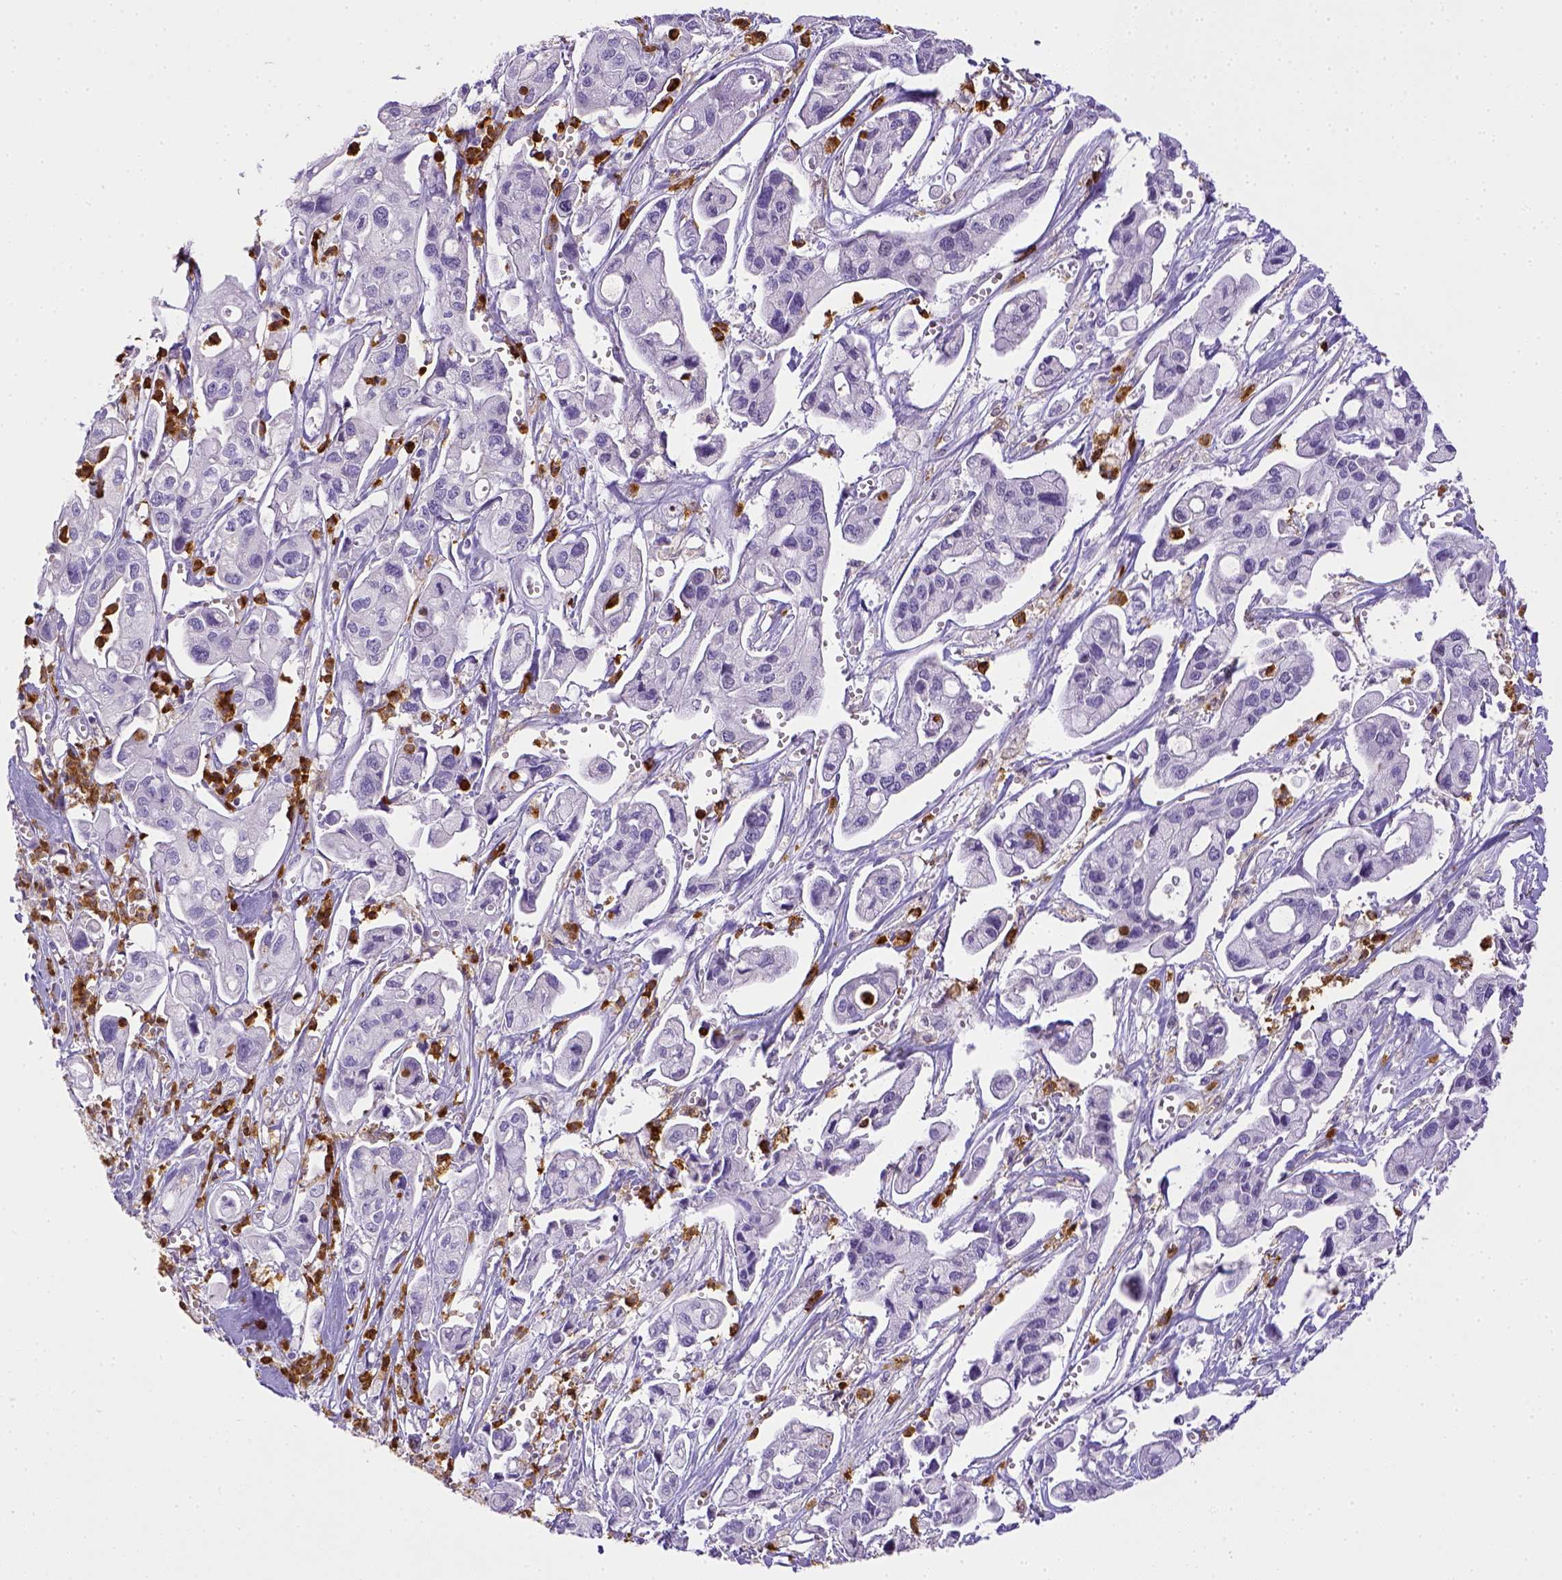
{"staining": {"intensity": "negative", "quantity": "none", "location": "none"}, "tissue": "pancreatic cancer", "cell_type": "Tumor cells", "image_type": "cancer", "snomed": [{"axis": "morphology", "description": "Adenocarcinoma, NOS"}, {"axis": "topography", "description": "Pancreas"}], "caption": "Pancreatic cancer stained for a protein using immunohistochemistry exhibits no staining tumor cells.", "gene": "ITGAM", "patient": {"sex": "male", "age": 70}}